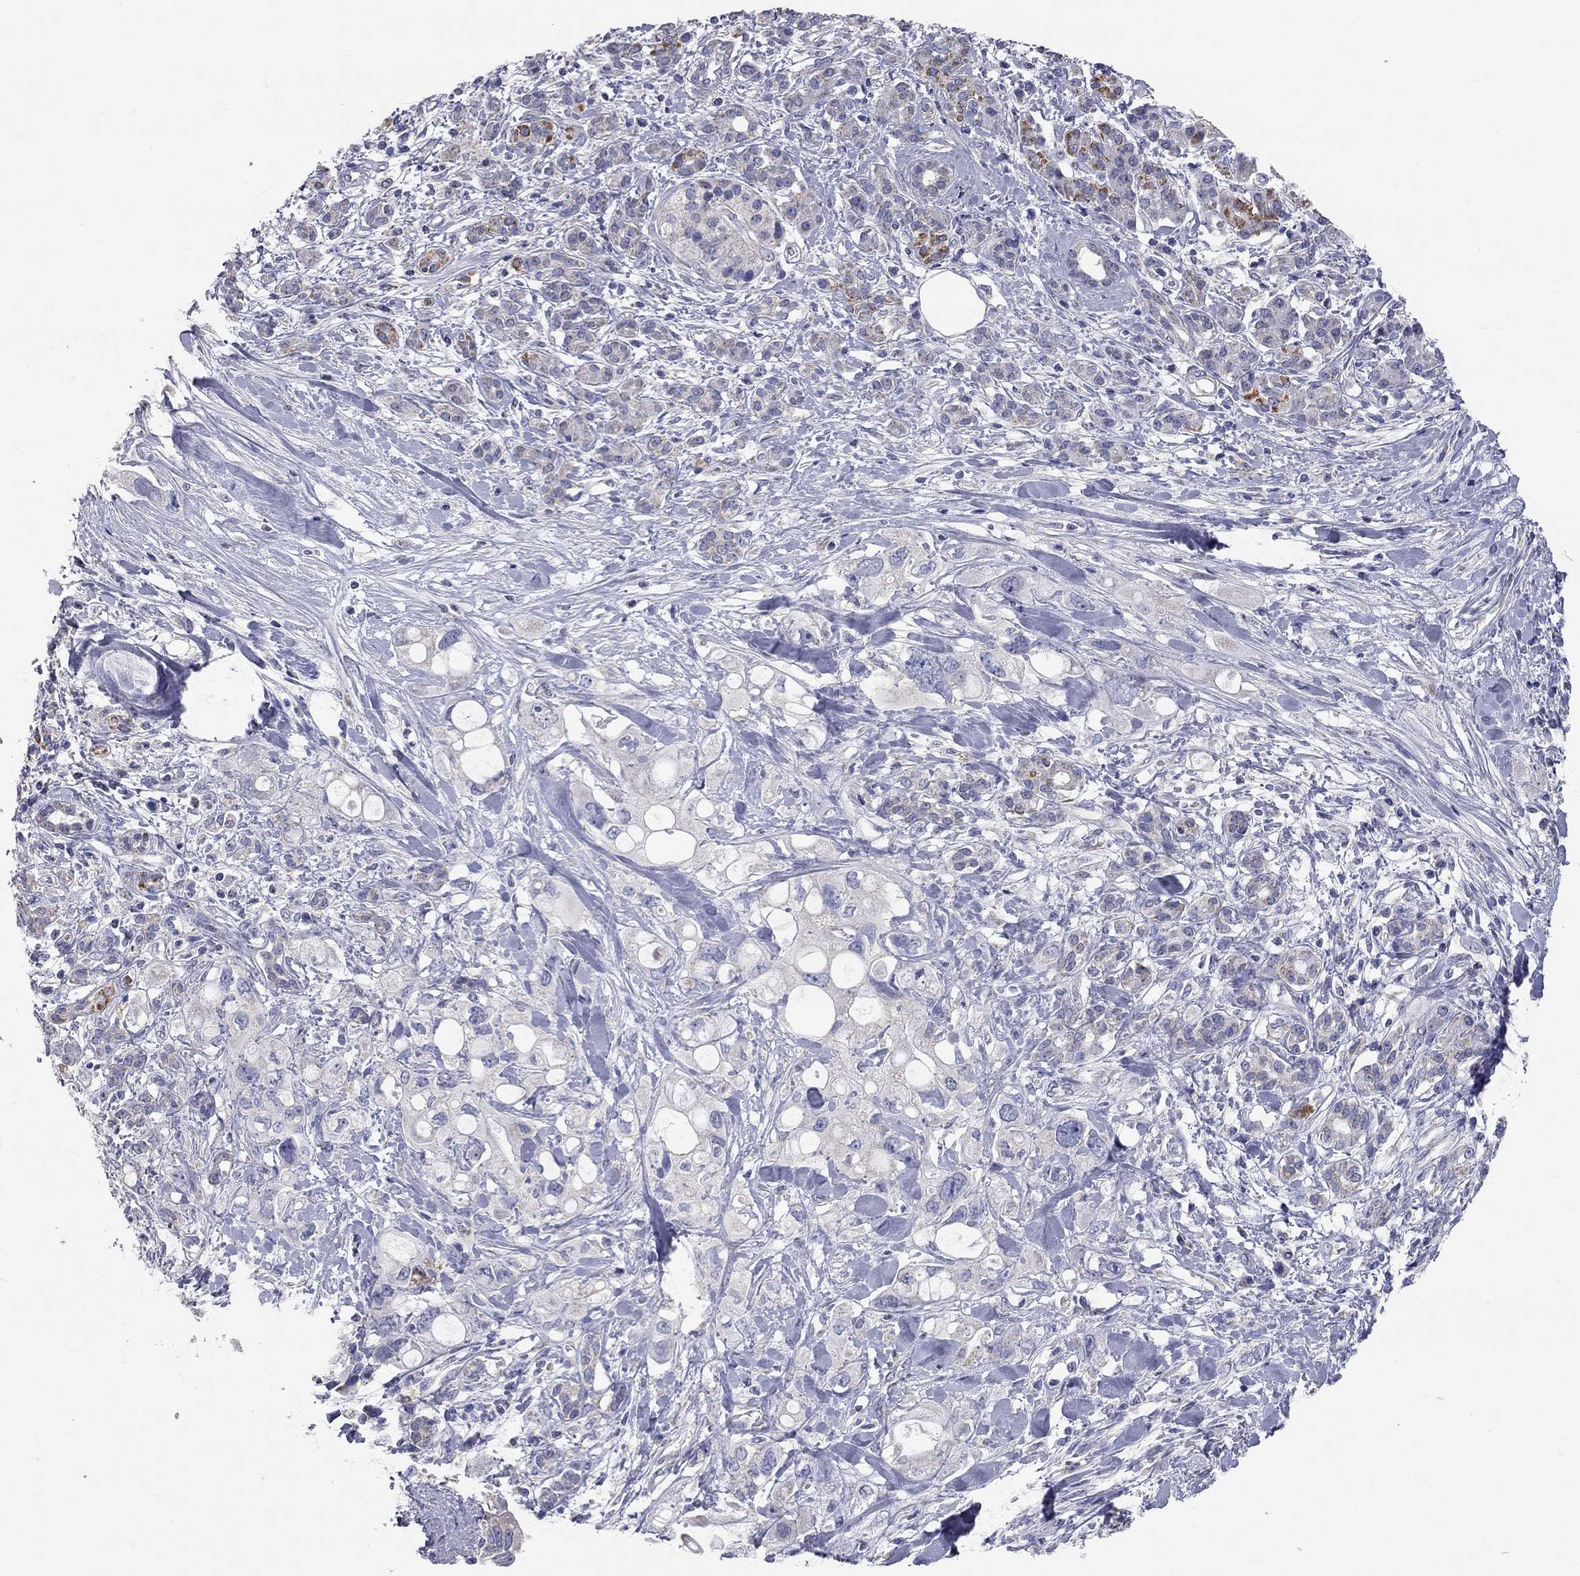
{"staining": {"intensity": "negative", "quantity": "none", "location": "none"}, "tissue": "pancreatic cancer", "cell_type": "Tumor cells", "image_type": "cancer", "snomed": [{"axis": "morphology", "description": "Adenocarcinoma, NOS"}, {"axis": "topography", "description": "Pancreas"}], "caption": "This photomicrograph is of adenocarcinoma (pancreatic) stained with immunohistochemistry to label a protein in brown with the nuclei are counter-stained blue. There is no staining in tumor cells. Nuclei are stained in blue.", "gene": "CFAP161", "patient": {"sex": "female", "age": 56}}